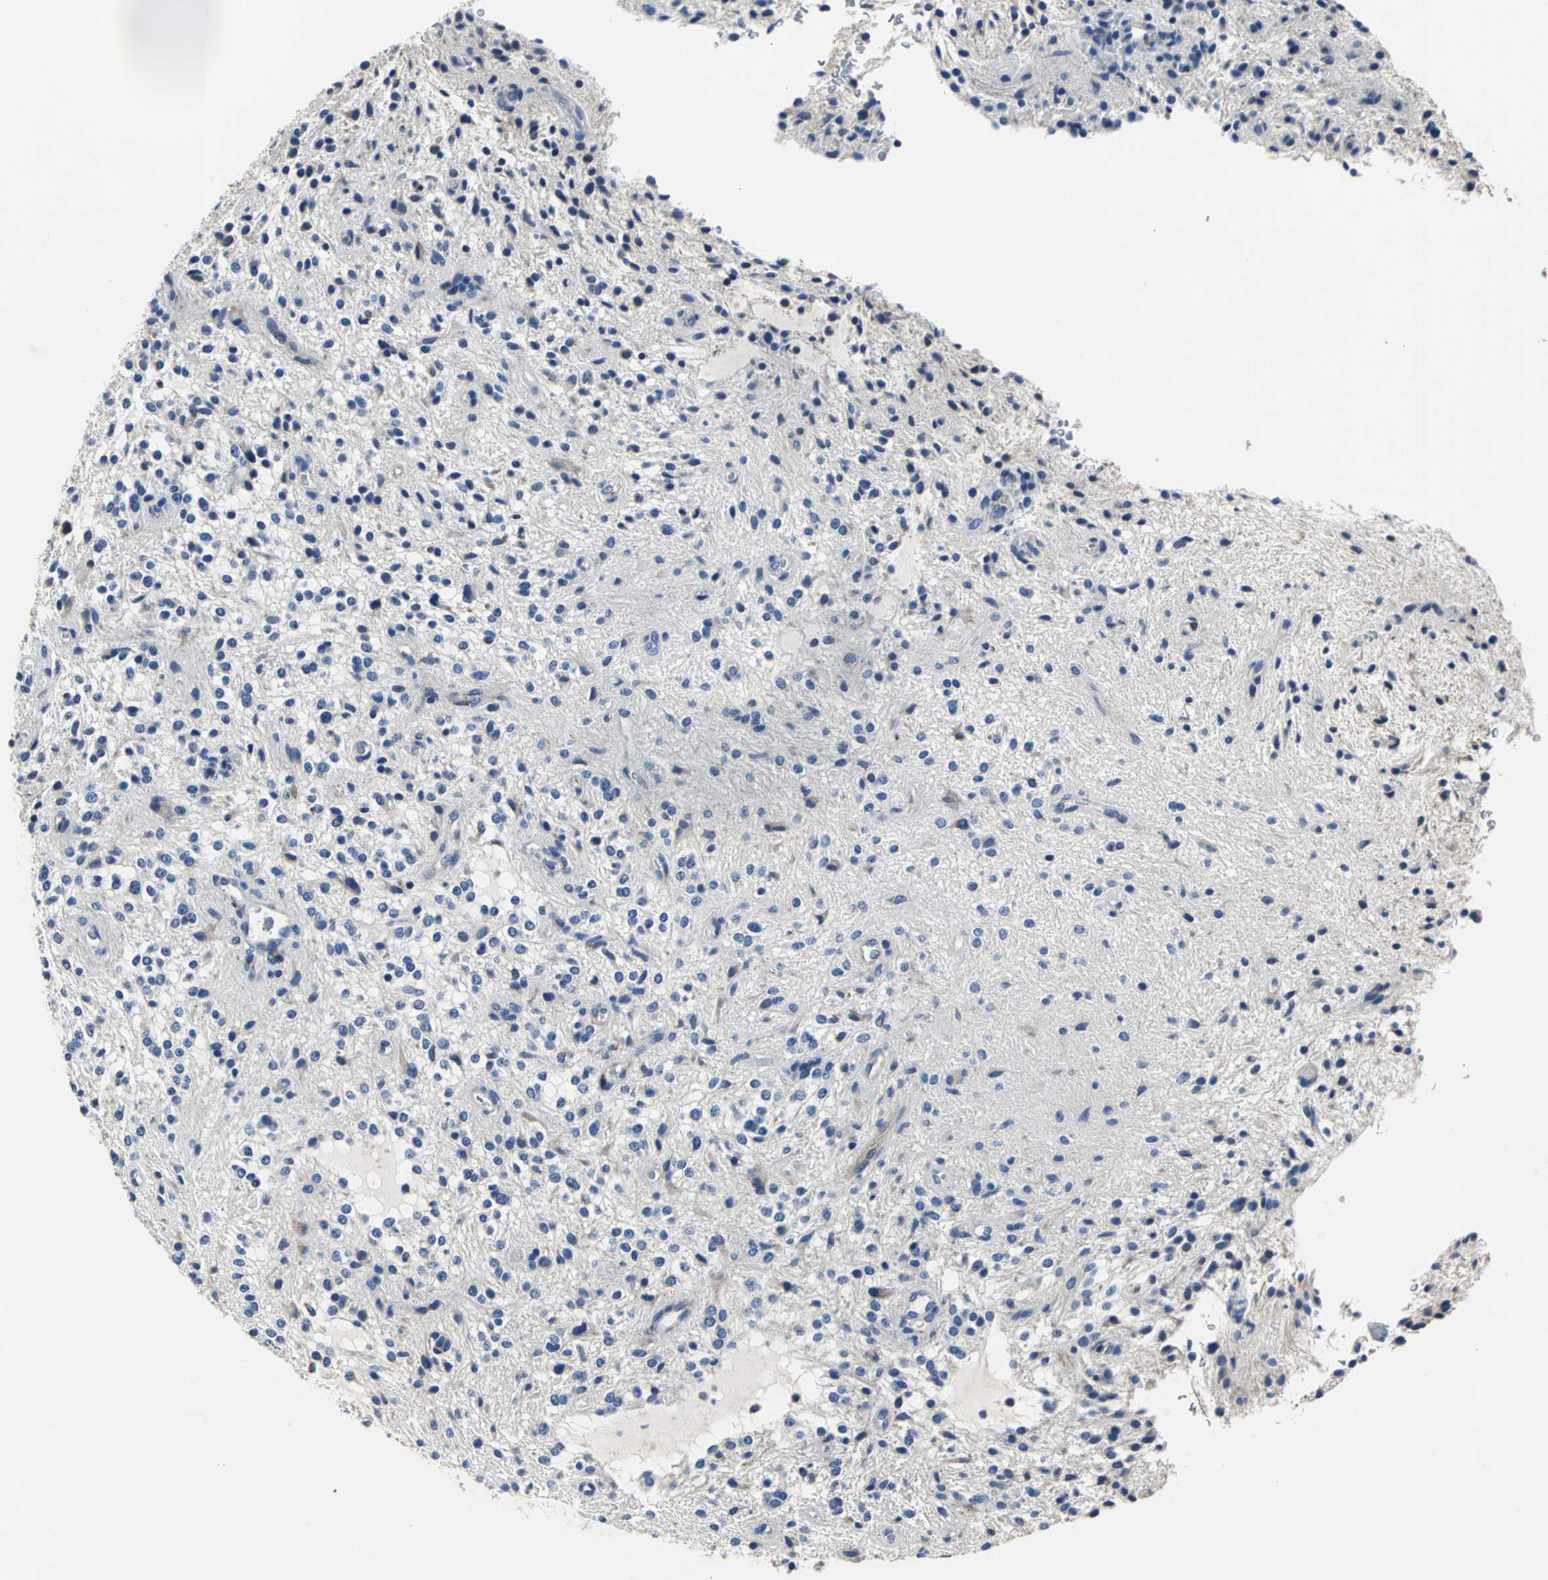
{"staining": {"intensity": "negative", "quantity": "none", "location": "none"}, "tissue": "glioma", "cell_type": "Tumor cells", "image_type": "cancer", "snomed": [{"axis": "morphology", "description": "Glioma, malignant, NOS"}, {"axis": "topography", "description": "Cerebellum"}], "caption": "Histopathology image shows no protein staining in tumor cells of glioma tissue.", "gene": "IFI6", "patient": {"sex": "female", "age": 10}}